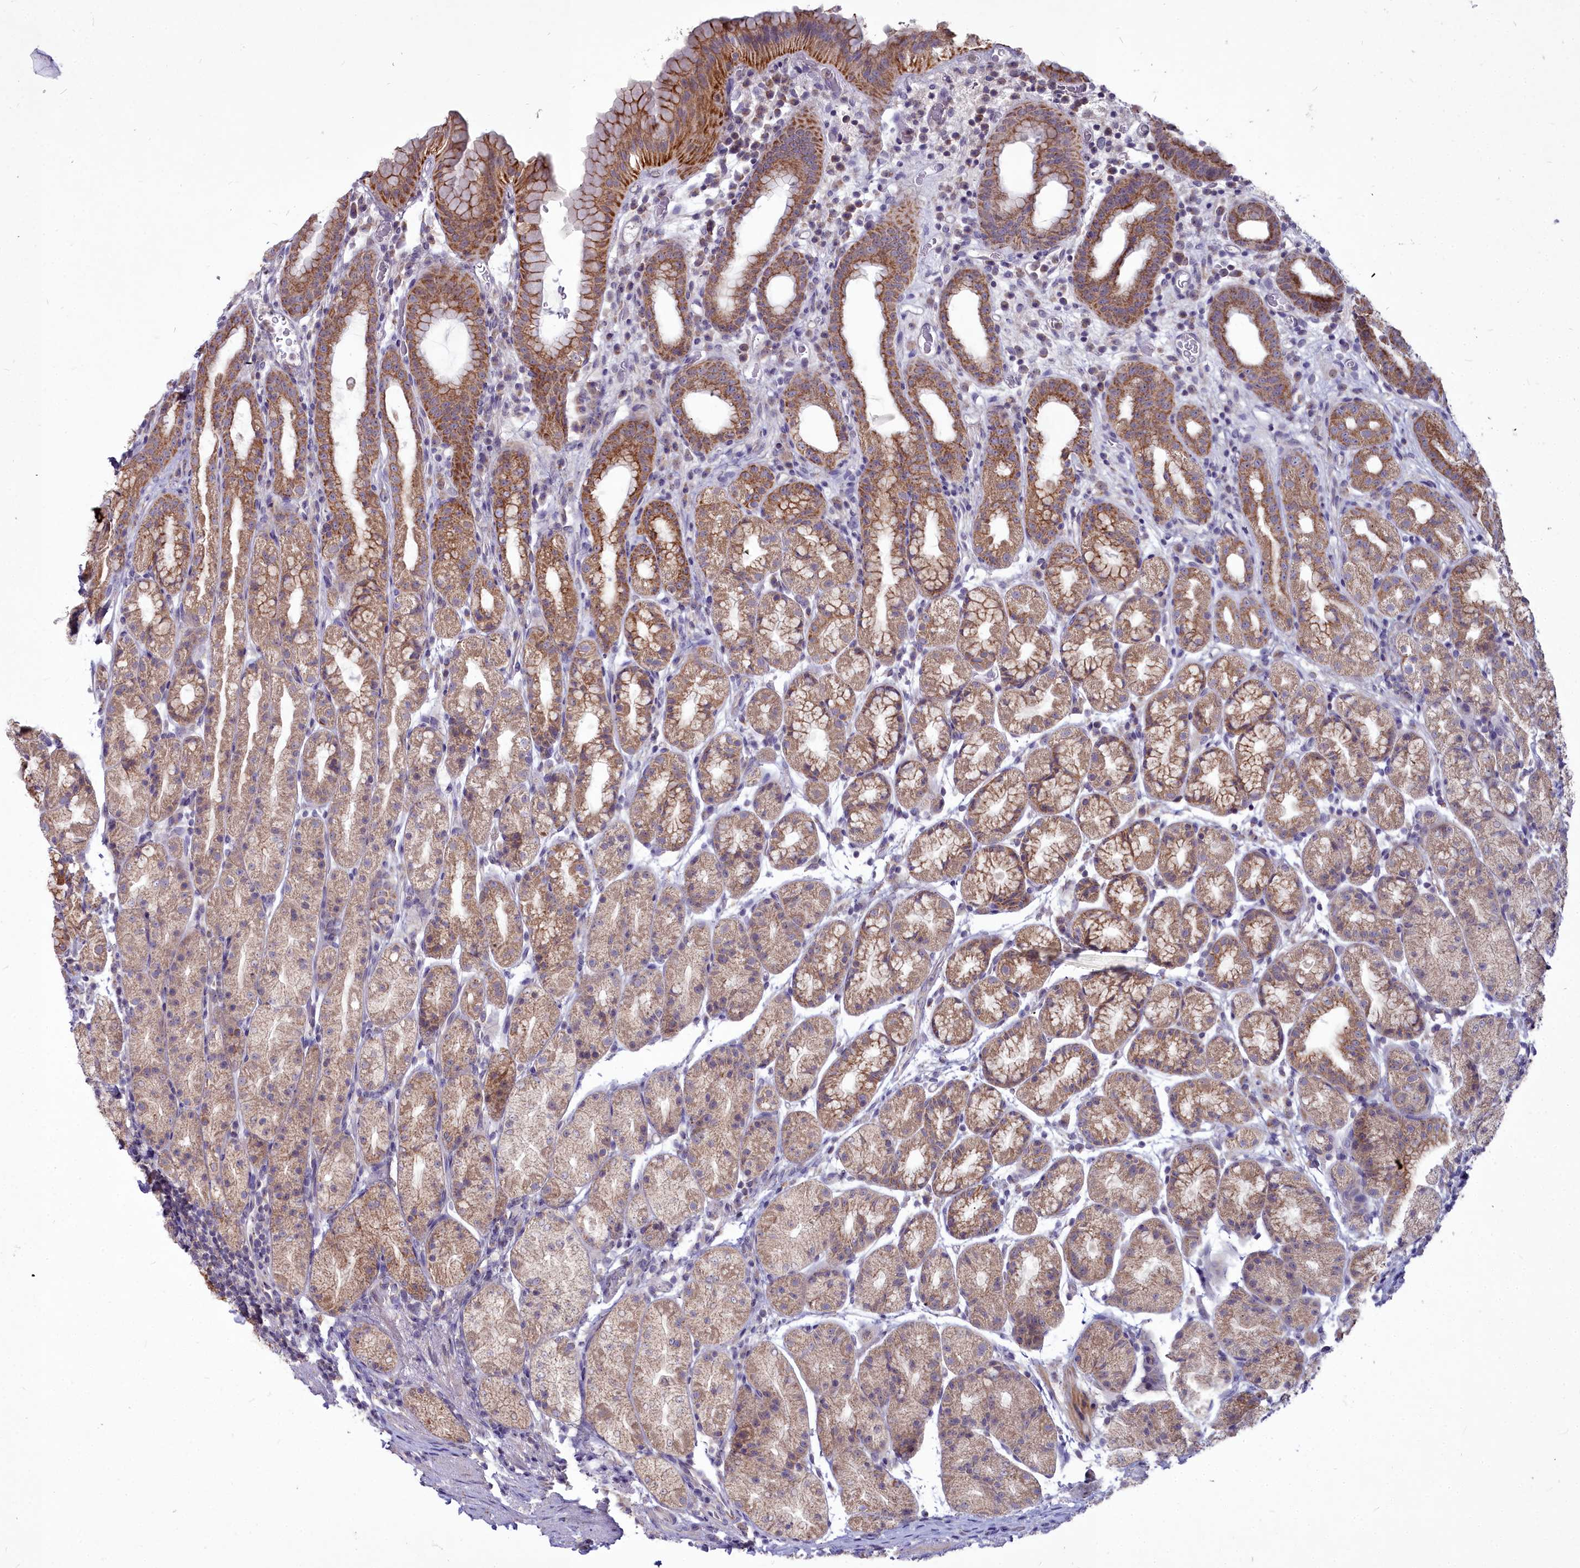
{"staining": {"intensity": "moderate", "quantity": ">75%", "location": "cytoplasmic/membranous"}, "tissue": "stomach", "cell_type": "Glandular cells", "image_type": "normal", "snomed": [{"axis": "morphology", "description": "Normal tissue, NOS"}, {"axis": "topography", "description": "Stomach, upper"}, {"axis": "topography", "description": "Stomach, lower"}, {"axis": "topography", "description": "Small intestine"}], "caption": "Protein staining by immunohistochemistry (IHC) demonstrates moderate cytoplasmic/membranous positivity in approximately >75% of glandular cells in unremarkable stomach.", "gene": "MICU2", "patient": {"sex": "male", "age": 68}}